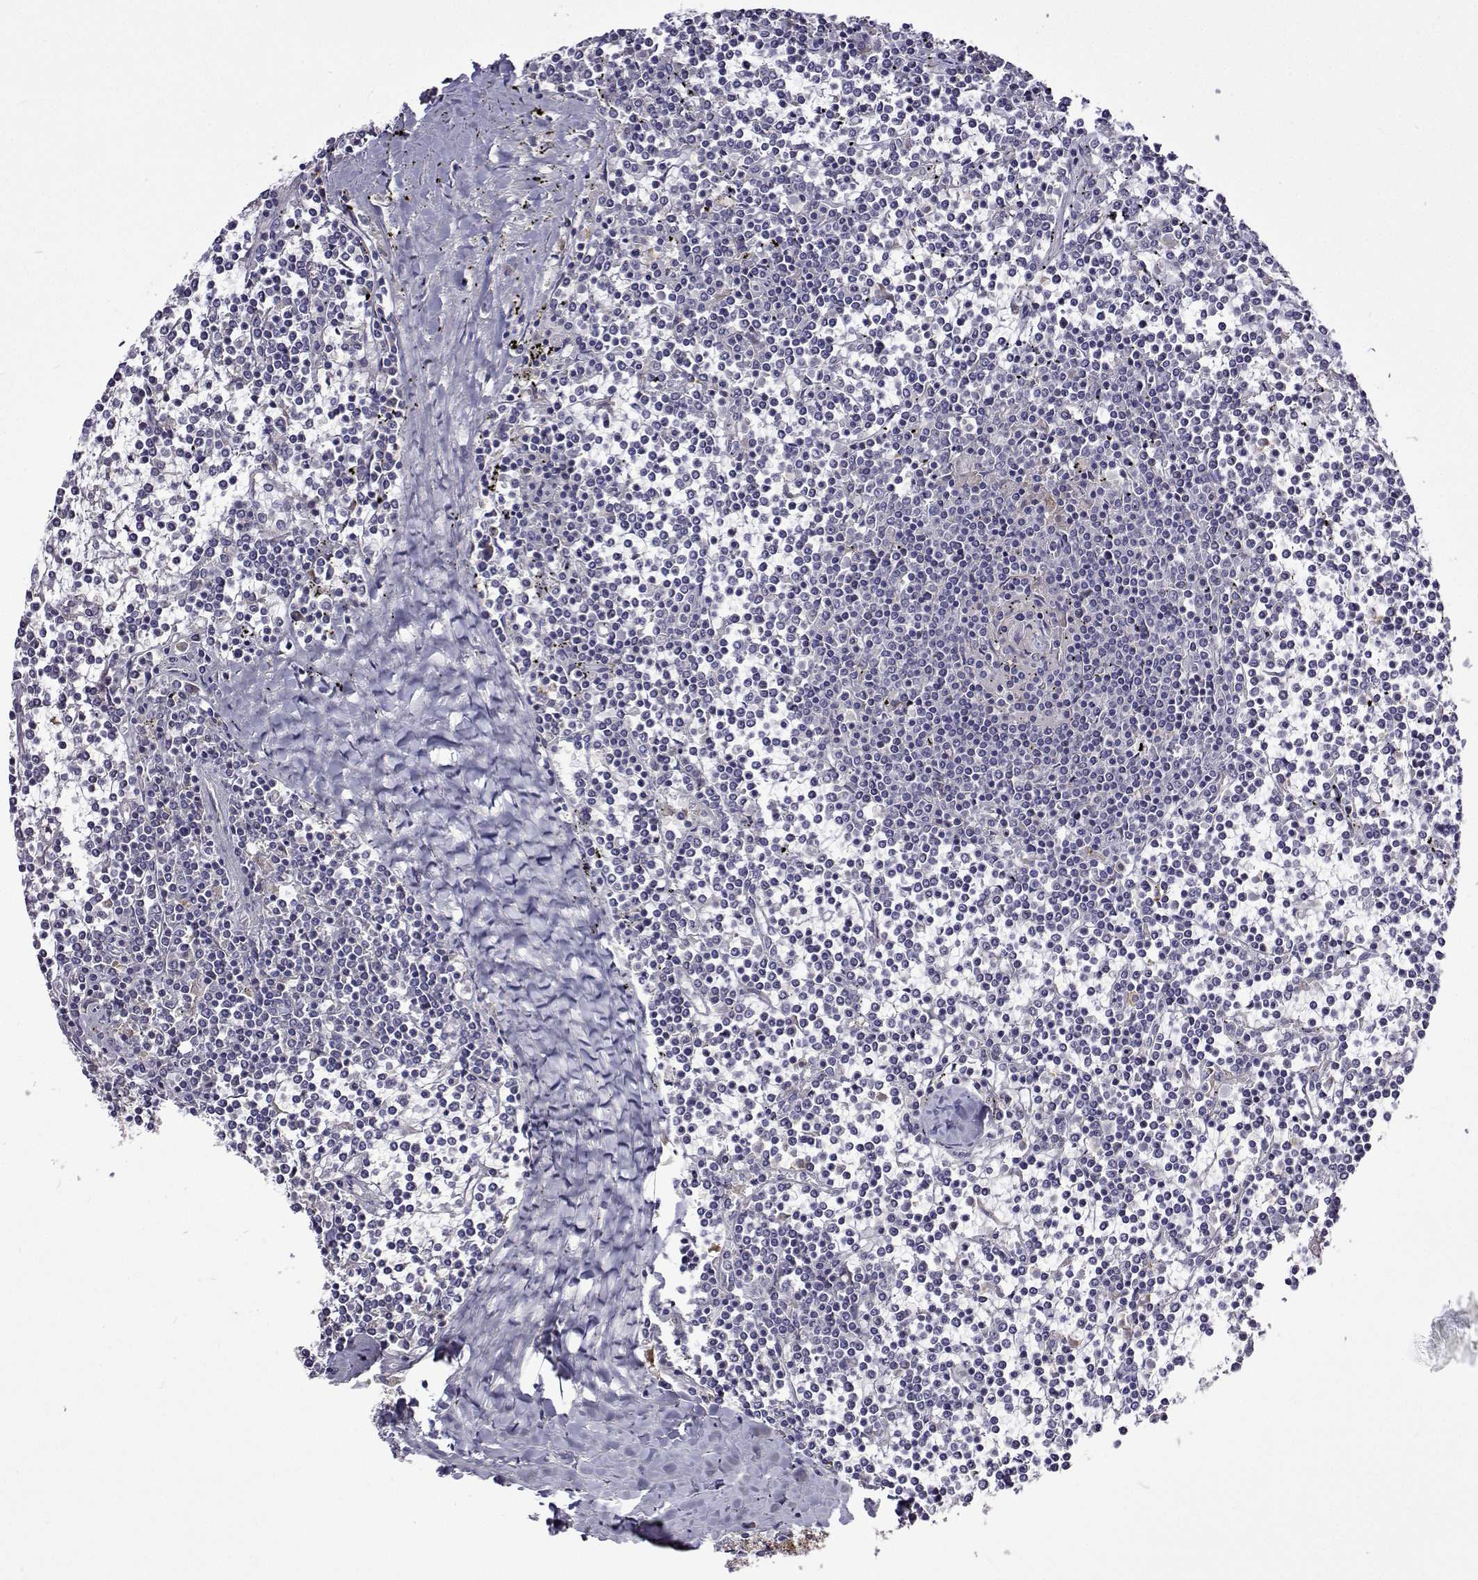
{"staining": {"intensity": "negative", "quantity": "none", "location": "none"}, "tissue": "lymphoma", "cell_type": "Tumor cells", "image_type": "cancer", "snomed": [{"axis": "morphology", "description": "Malignant lymphoma, non-Hodgkin's type, Low grade"}, {"axis": "topography", "description": "Spleen"}], "caption": "Immunohistochemical staining of human lymphoma exhibits no significant positivity in tumor cells.", "gene": "SULT2A1", "patient": {"sex": "female", "age": 19}}